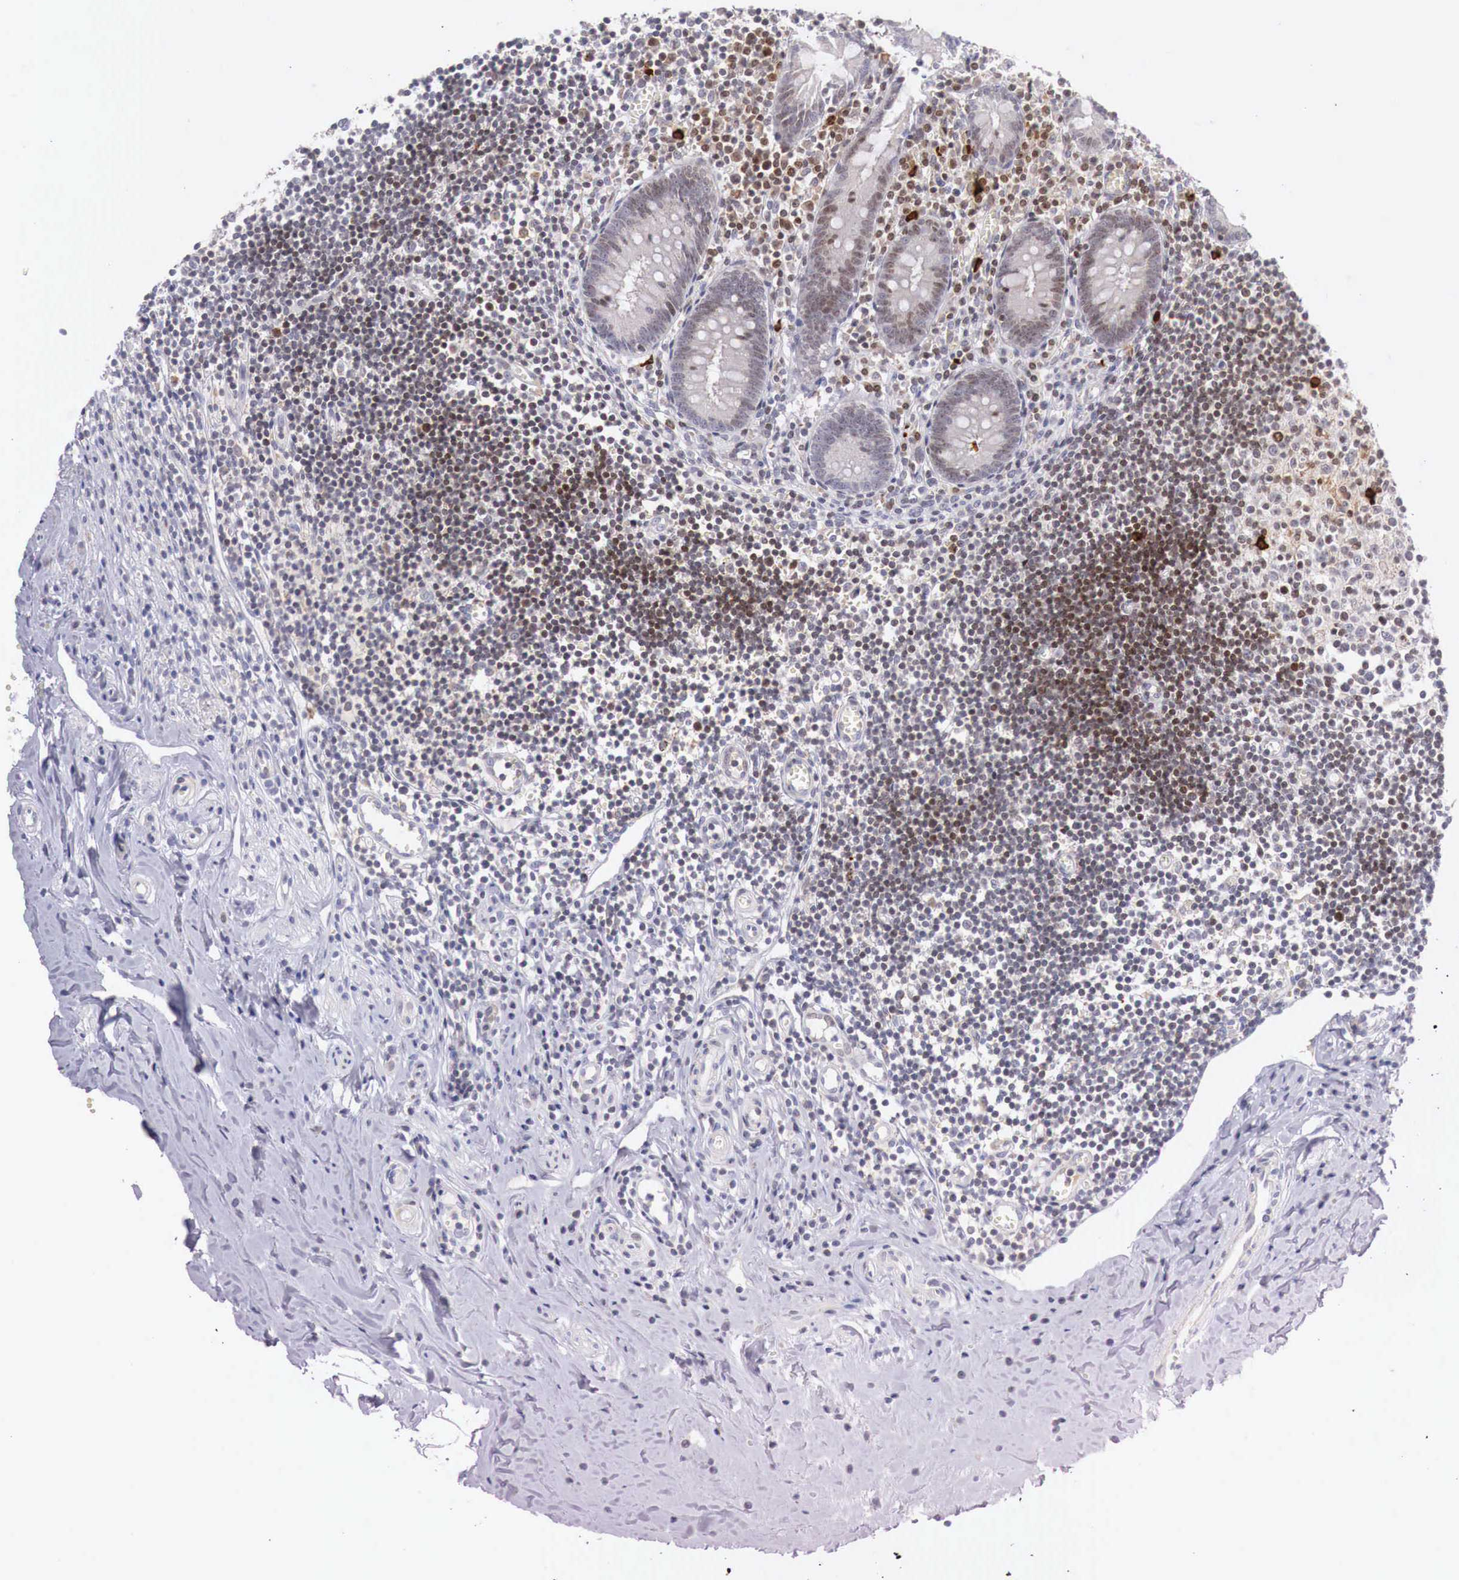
{"staining": {"intensity": "negative", "quantity": "none", "location": "none"}, "tissue": "appendix", "cell_type": "Glandular cells", "image_type": "normal", "snomed": [{"axis": "morphology", "description": "Normal tissue, NOS"}, {"axis": "topography", "description": "Appendix"}], "caption": "This is an immunohistochemistry image of unremarkable appendix. There is no expression in glandular cells.", "gene": "CLCN5", "patient": {"sex": "female", "age": 19}}